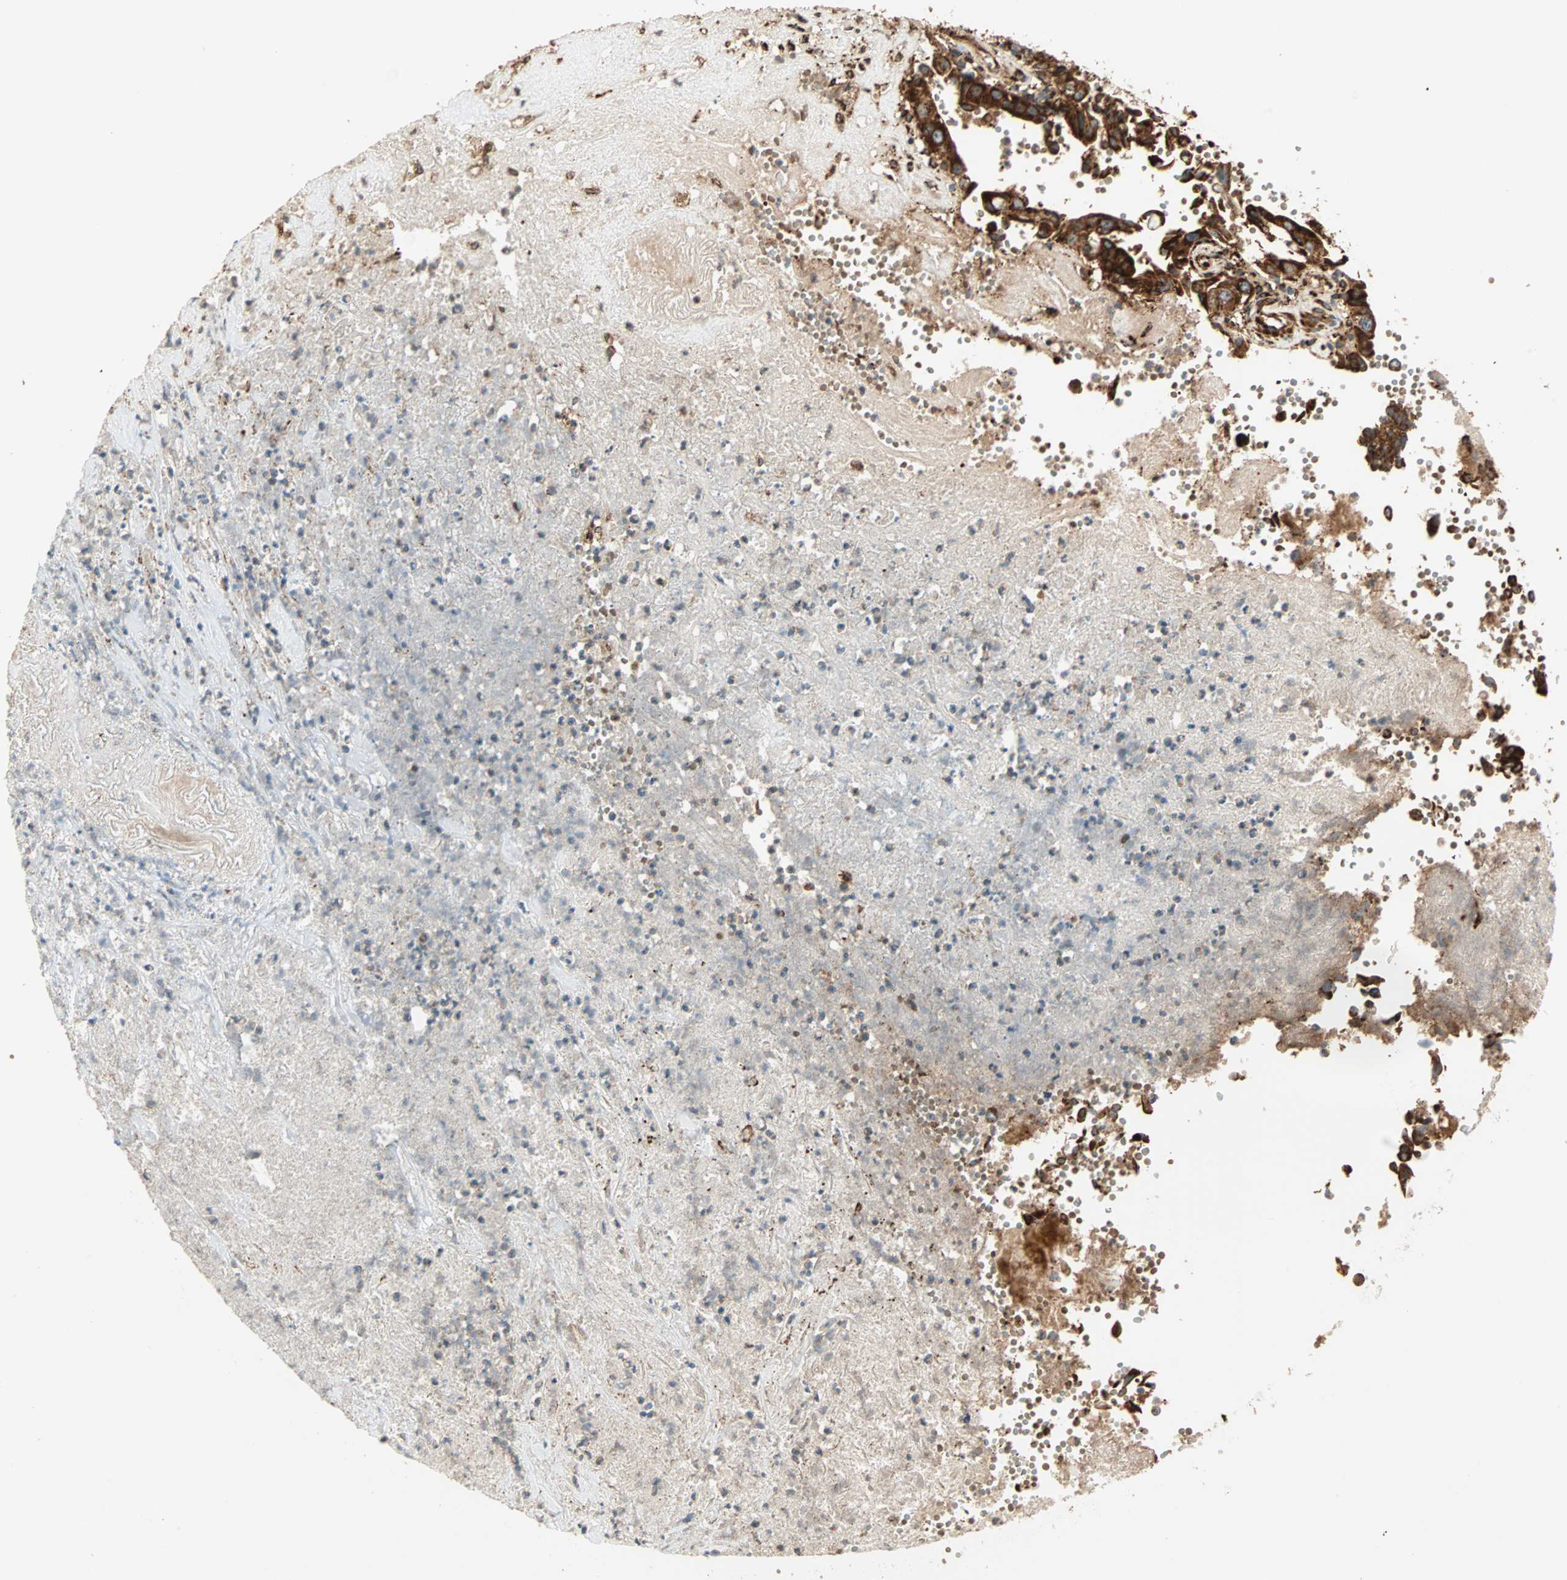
{"staining": {"intensity": "strong", "quantity": ">75%", "location": "cytoplasmic/membranous"}, "tissue": "liver cancer", "cell_type": "Tumor cells", "image_type": "cancer", "snomed": [{"axis": "morphology", "description": "Cholangiocarcinoma"}, {"axis": "topography", "description": "Liver"}], "caption": "Tumor cells demonstrate high levels of strong cytoplasmic/membranous staining in about >75% of cells in liver cancer (cholangiocarcinoma). Ihc stains the protein in brown and the nuclei are stained blue.", "gene": "P4HA1", "patient": {"sex": "female", "age": 61}}